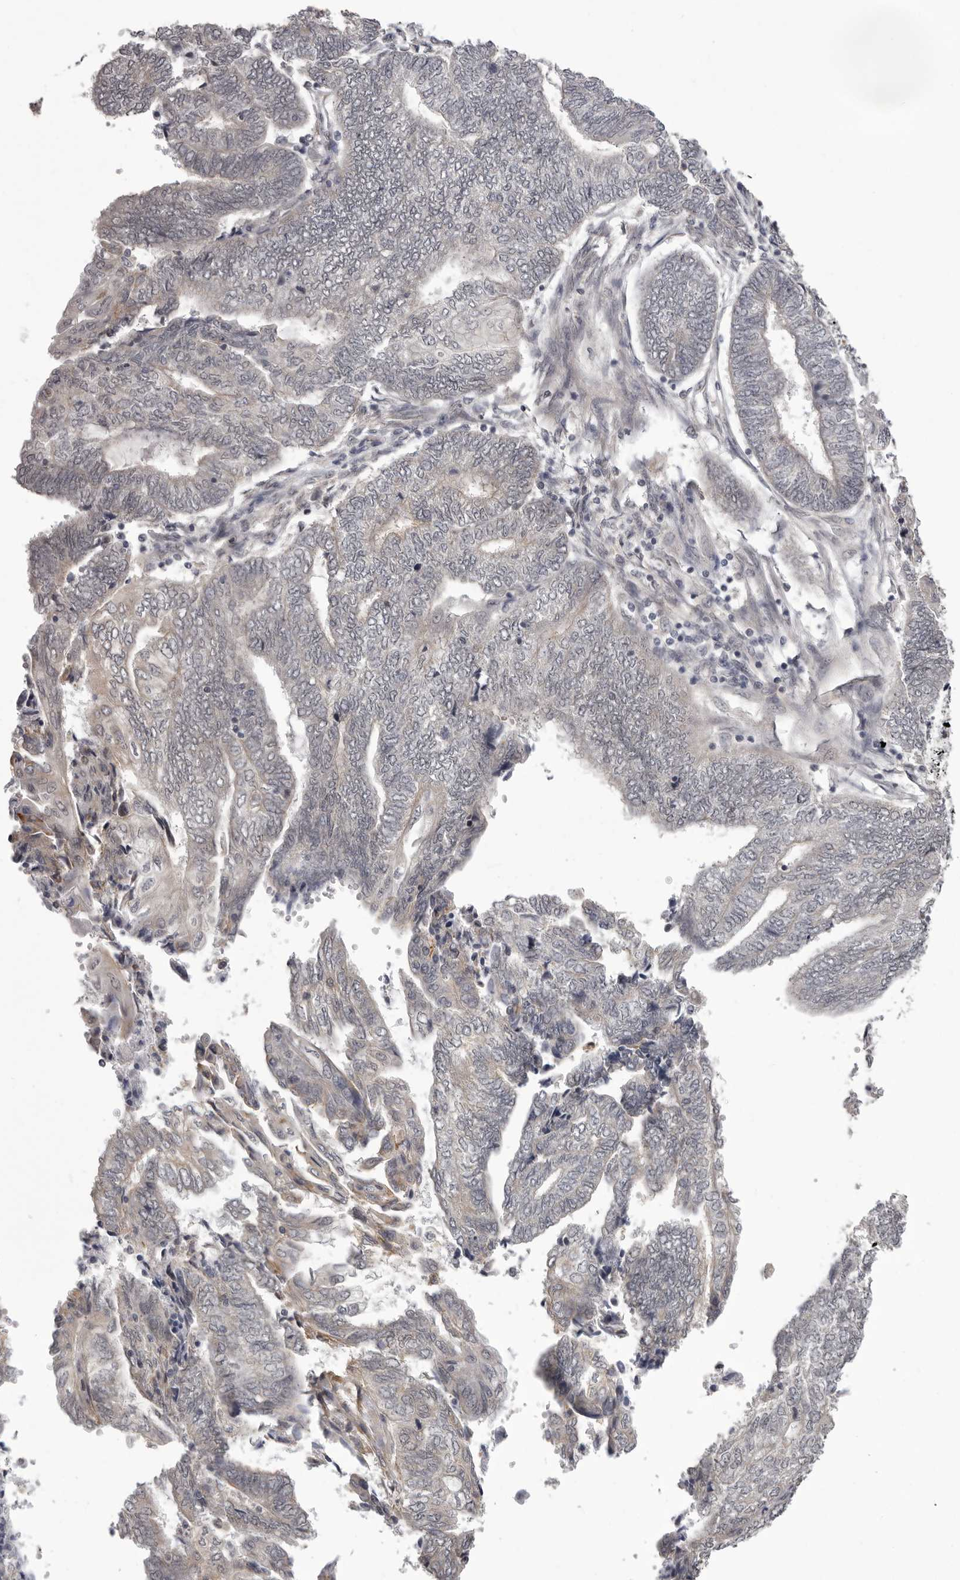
{"staining": {"intensity": "negative", "quantity": "none", "location": "none"}, "tissue": "endometrial cancer", "cell_type": "Tumor cells", "image_type": "cancer", "snomed": [{"axis": "morphology", "description": "Adenocarcinoma, NOS"}, {"axis": "topography", "description": "Uterus"}, {"axis": "topography", "description": "Endometrium"}], "caption": "An image of human endometrial cancer is negative for staining in tumor cells.", "gene": "RNF2", "patient": {"sex": "female", "age": 70}}